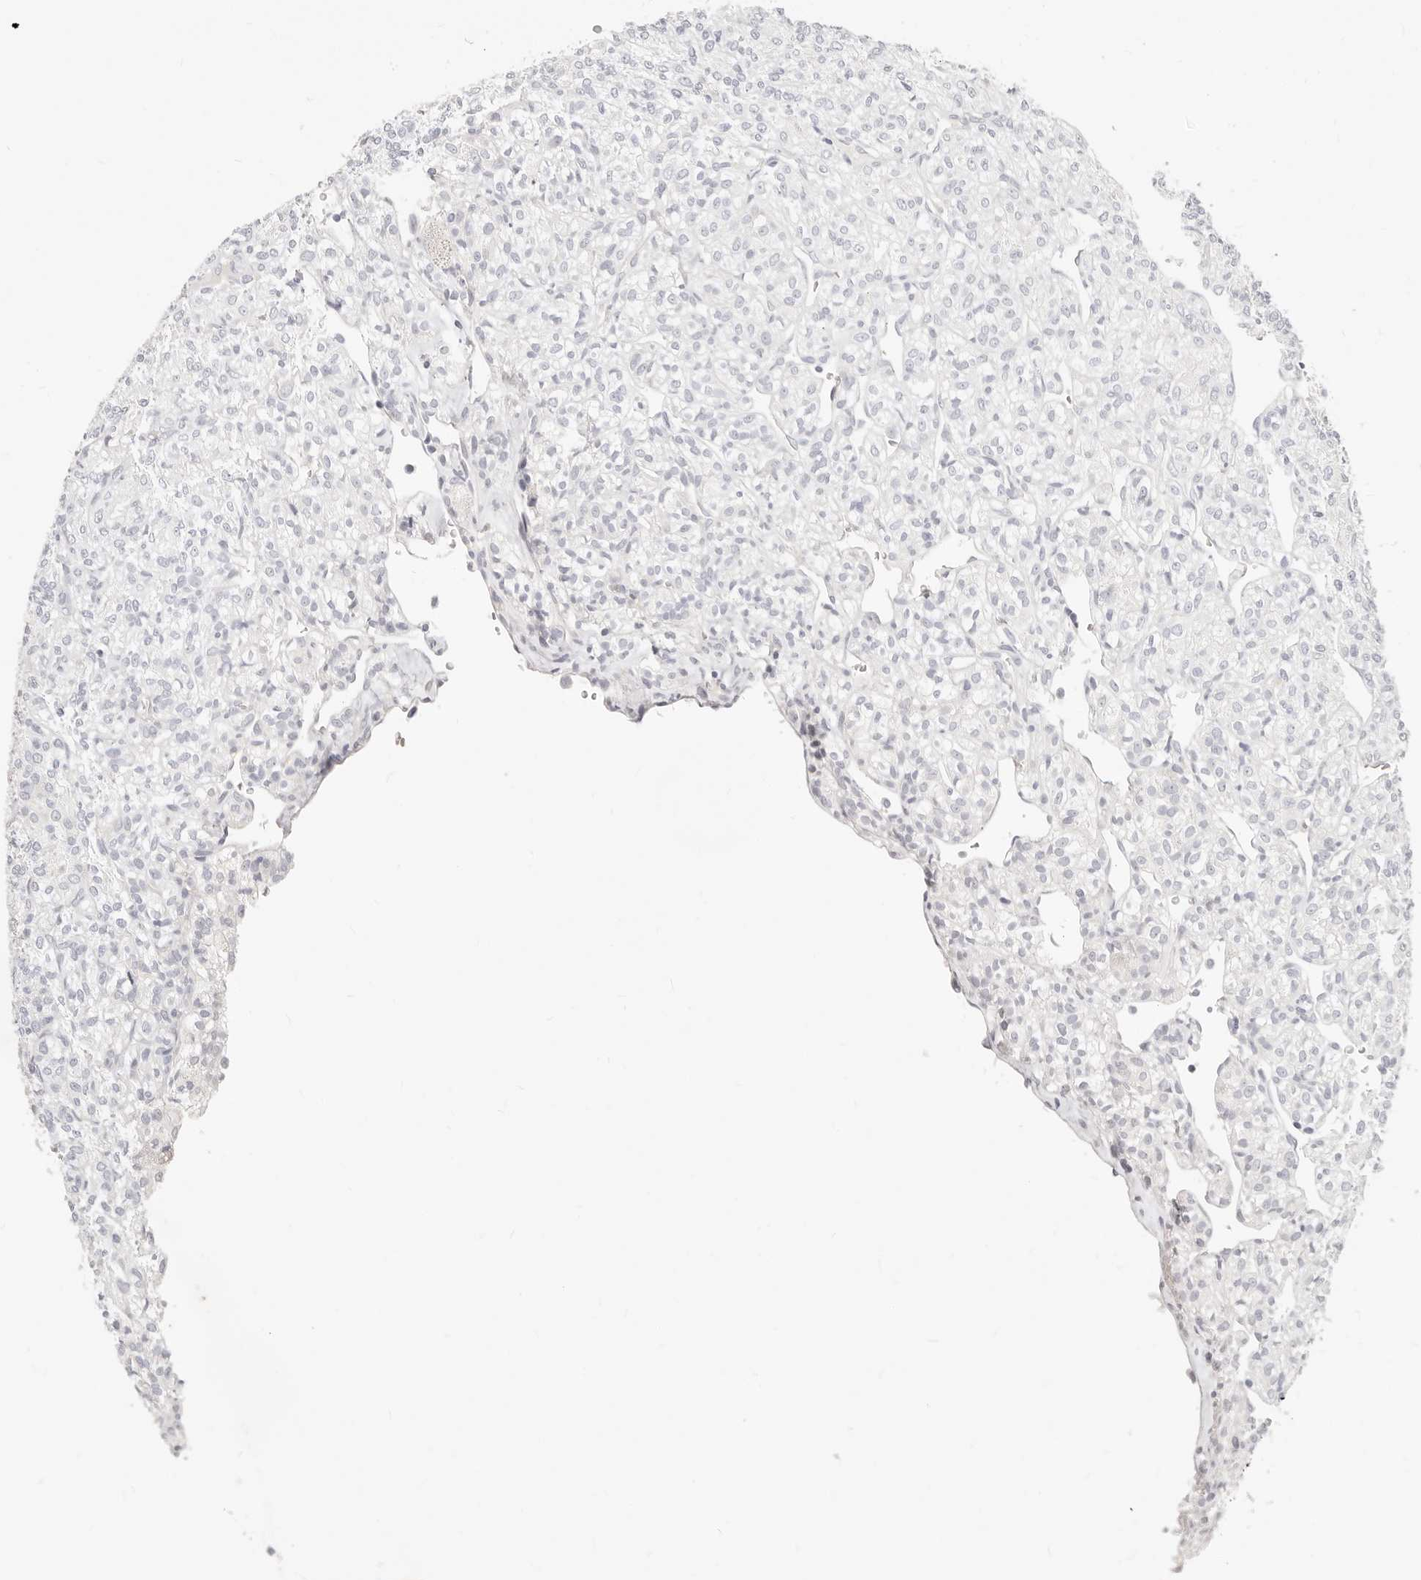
{"staining": {"intensity": "negative", "quantity": "none", "location": "none"}, "tissue": "renal cancer", "cell_type": "Tumor cells", "image_type": "cancer", "snomed": [{"axis": "morphology", "description": "Adenocarcinoma, NOS"}, {"axis": "topography", "description": "Kidney"}], "caption": "Tumor cells are negative for brown protein staining in renal adenocarcinoma. (Brightfield microscopy of DAB (3,3'-diaminobenzidine) immunohistochemistry (IHC) at high magnification).", "gene": "ASCL1", "patient": {"sex": "male", "age": 77}}